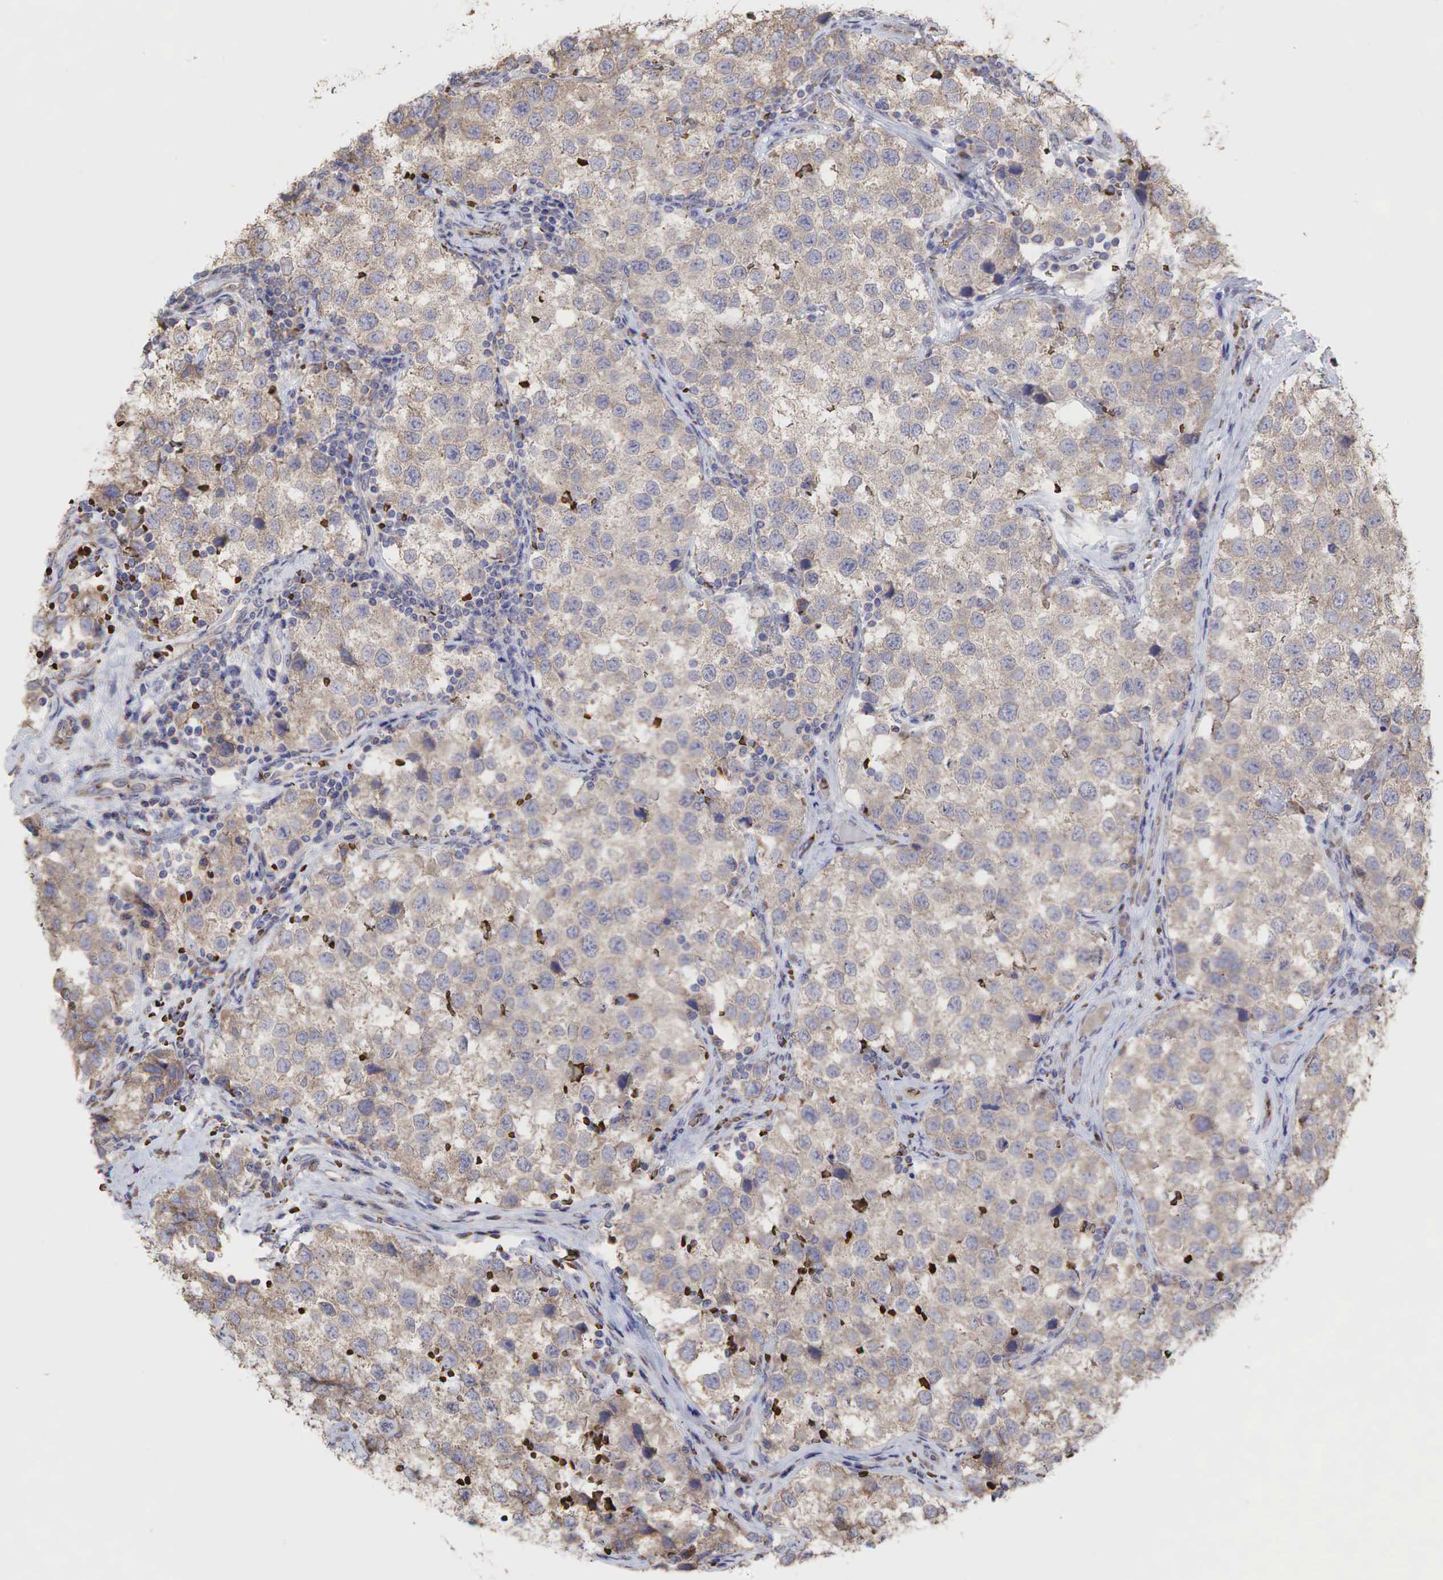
{"staining": {"intensity": "weak", "quantity": ">75%", "location": "cytoplasmic/membranous"}, "tissue": "testis cancer", "cell_type": "Tumor cells", "image_type": "cancer", "snomed": [{"axis": "morphology", "description": "Seminoma, NOS"}, {"axis": "topography", "description": "Testis"}], "caption": "An image showing weak cytoplasmic/membranous staining in approximately >75% of tumor cells in testis cancer (seminoma), as visualized by brown immunohistochemical staining.", "gene": "PABPC5", "patient": {"sex": "male", "age": 39}}